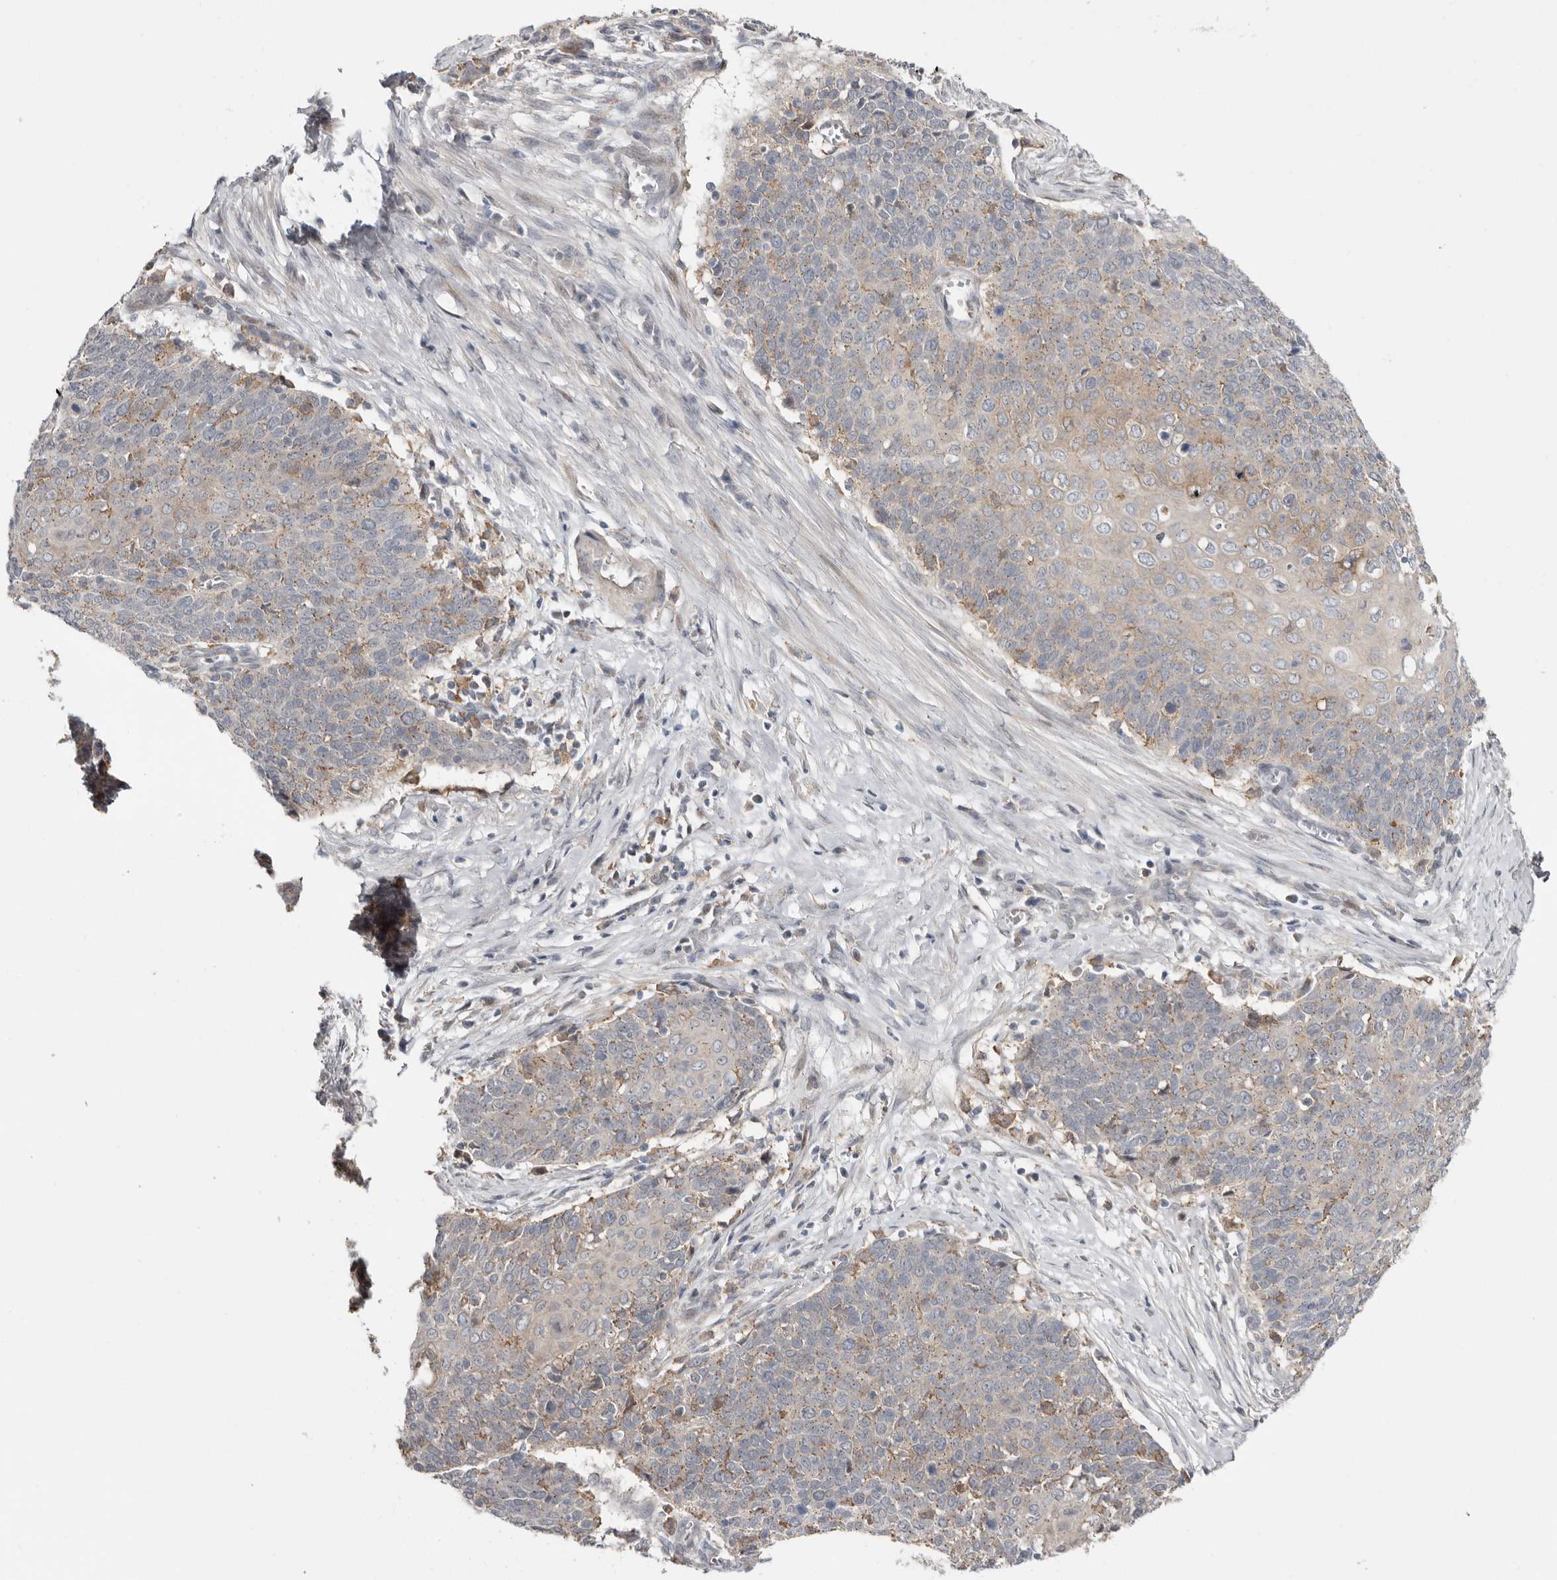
{"staining": {"intensity": "weak", "quantity": "<25%", "location": "cytoplasmic/membranous"}, "tissue": "cervical cancer", "cell_type": "Tumor cells", "image_type": "cancer", "snomed": [{"axis": "morphology", "description": "Squamous cell carcinoma, NOS"}, {"axis": "topography", "description": "Cervix"}], "caption": "Immunohistochemical staining of human cervical cancer (squamous cell carcinoma) exhibits no significant expression in tumor cells.", "gene": "MSRB2", "patient": {"sex": "female", "age": 39}}